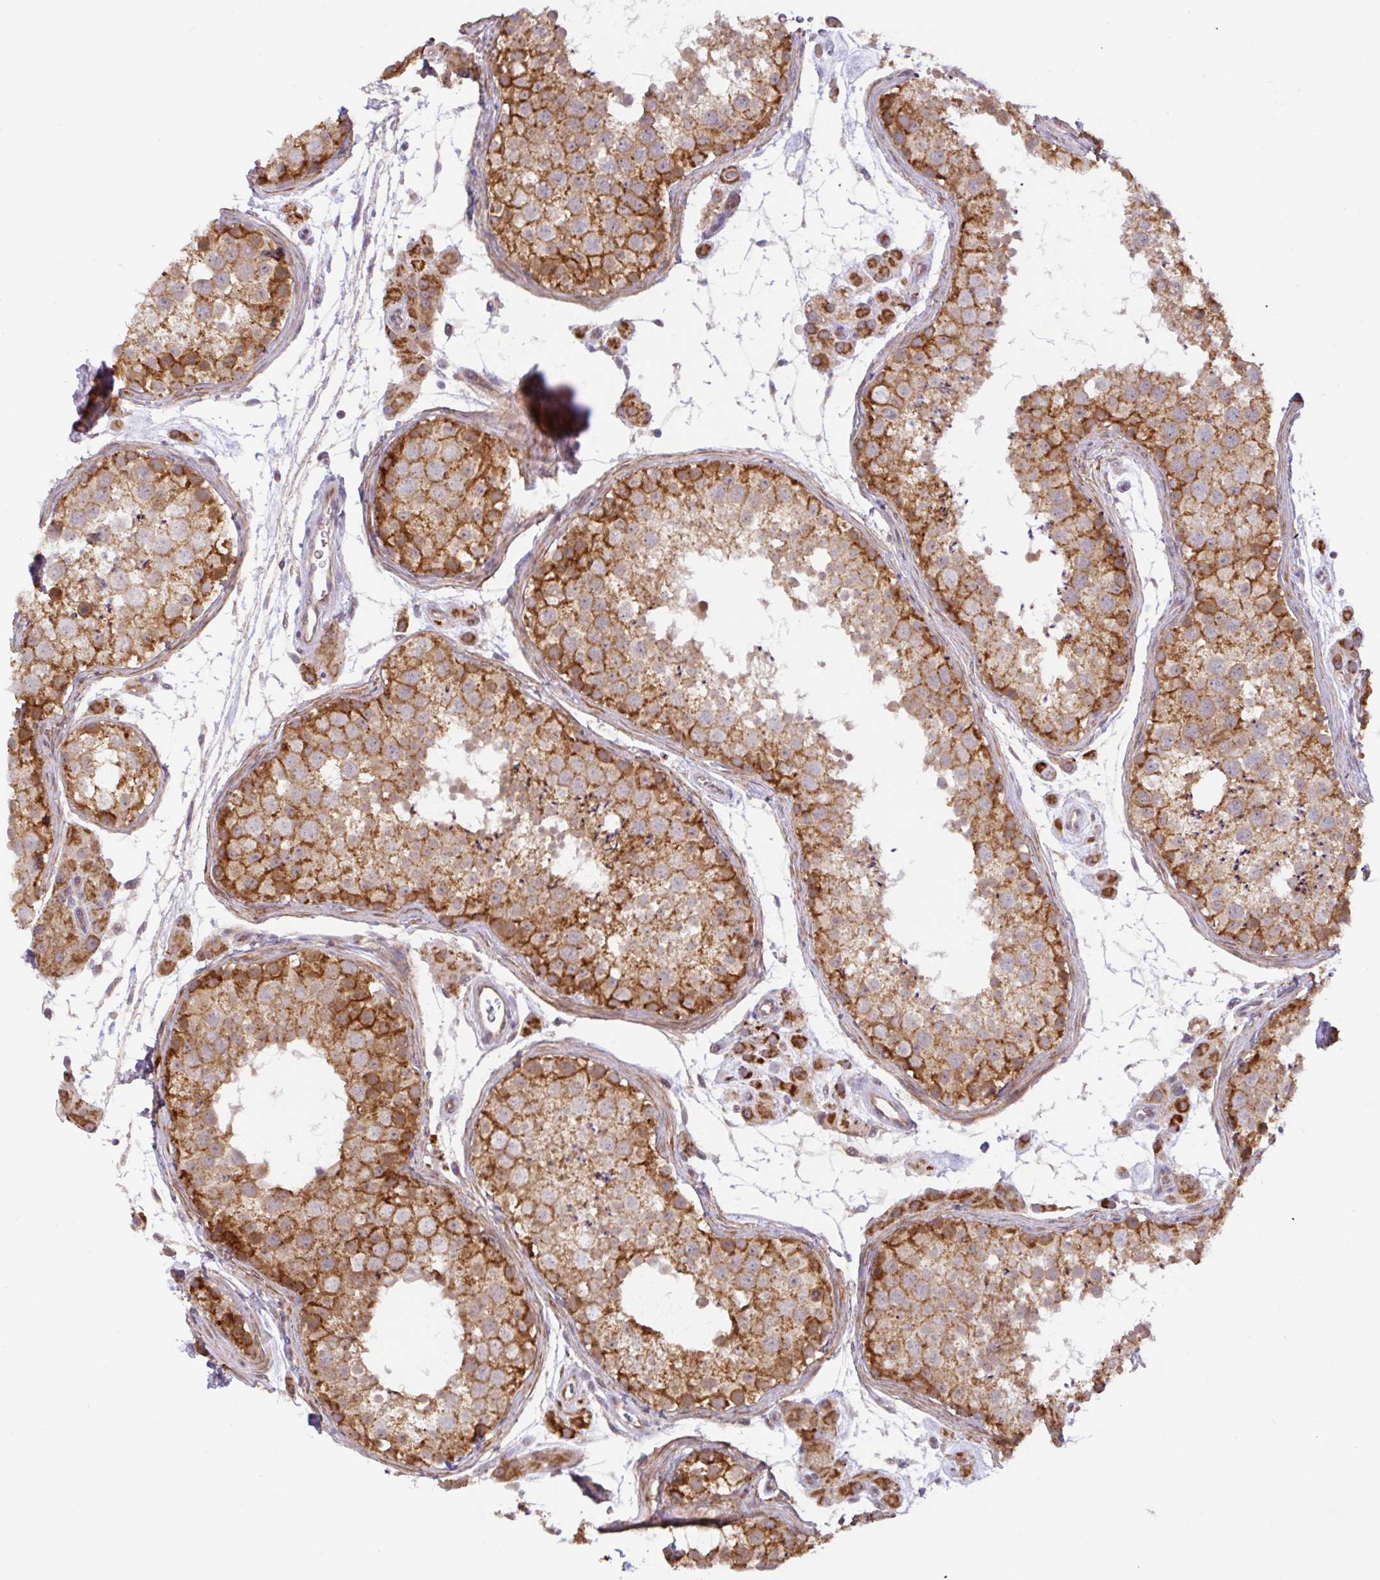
{"staining": {"intensity": "strong", "quantity": ">75%", "location": "cytoplasmic/membranous"}, "tissue": "testis", "cell_type": "Cells in seminiferous ducts", "image_type": "normal", "snomed": [{"axis": "morphology", "description": "Normal tissue, NOS"}, {"axis": "topography", "description": "Testis"}], "caption": "High-magnification brightfield microscopy of benign testis stained with DAB (3,3'-diaminobenzidine) (brown) and counterstained with hematoxylin (blue). cells in seminiferous ducts exhibit strong cytoplasmic/membranous positivity is identified in approximately>75% of cells.", "gene": "DLEU7", "patient": {"sex": "male", "age": 41}}